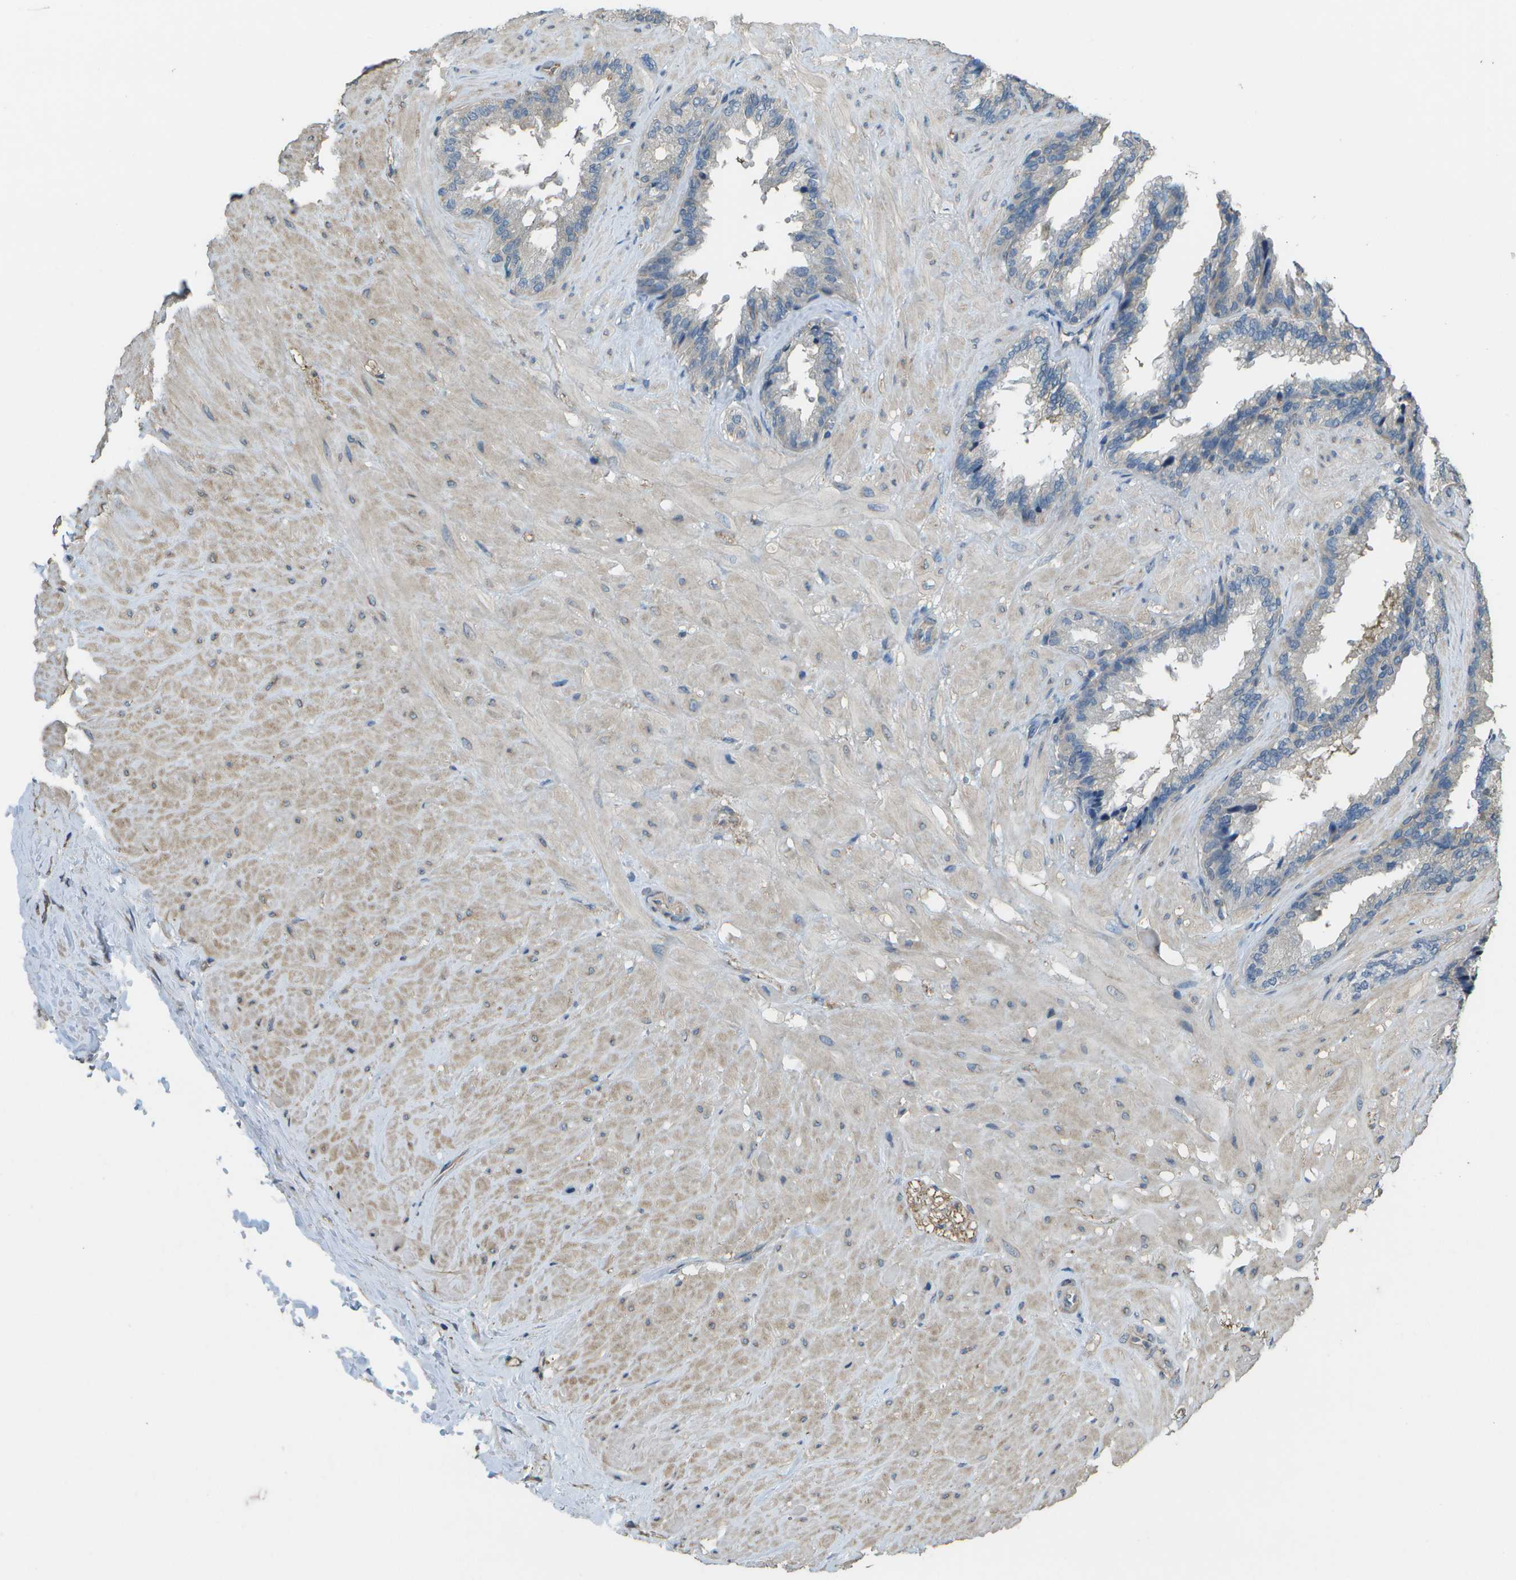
{"staining": {"intensity": "weak", "quantity": "25%-75%", "location": "cytoplasmic/membranous"}, "tissue": "seminal vesicle", "cell_type": "Glandular cells", "image_type": "normal", "snomed": [{"axis": "morphology", "description": "Normal tissue, NOS"}, {"axis": "topography", "description": "Seminal veicle"}], "caption": "A high-resolution micrograph shows IHC staining of normal seminal vesicle, which demonstrates weak cytoplasmic/membranous staining in approximately 25%-75% of glandular cells. Immunohistochemistry (ihc) stains the protein in brown and the nuclei are stained blue.", "gene": "CLNS1A", "patient": {"sex": "male", "age": 46}}